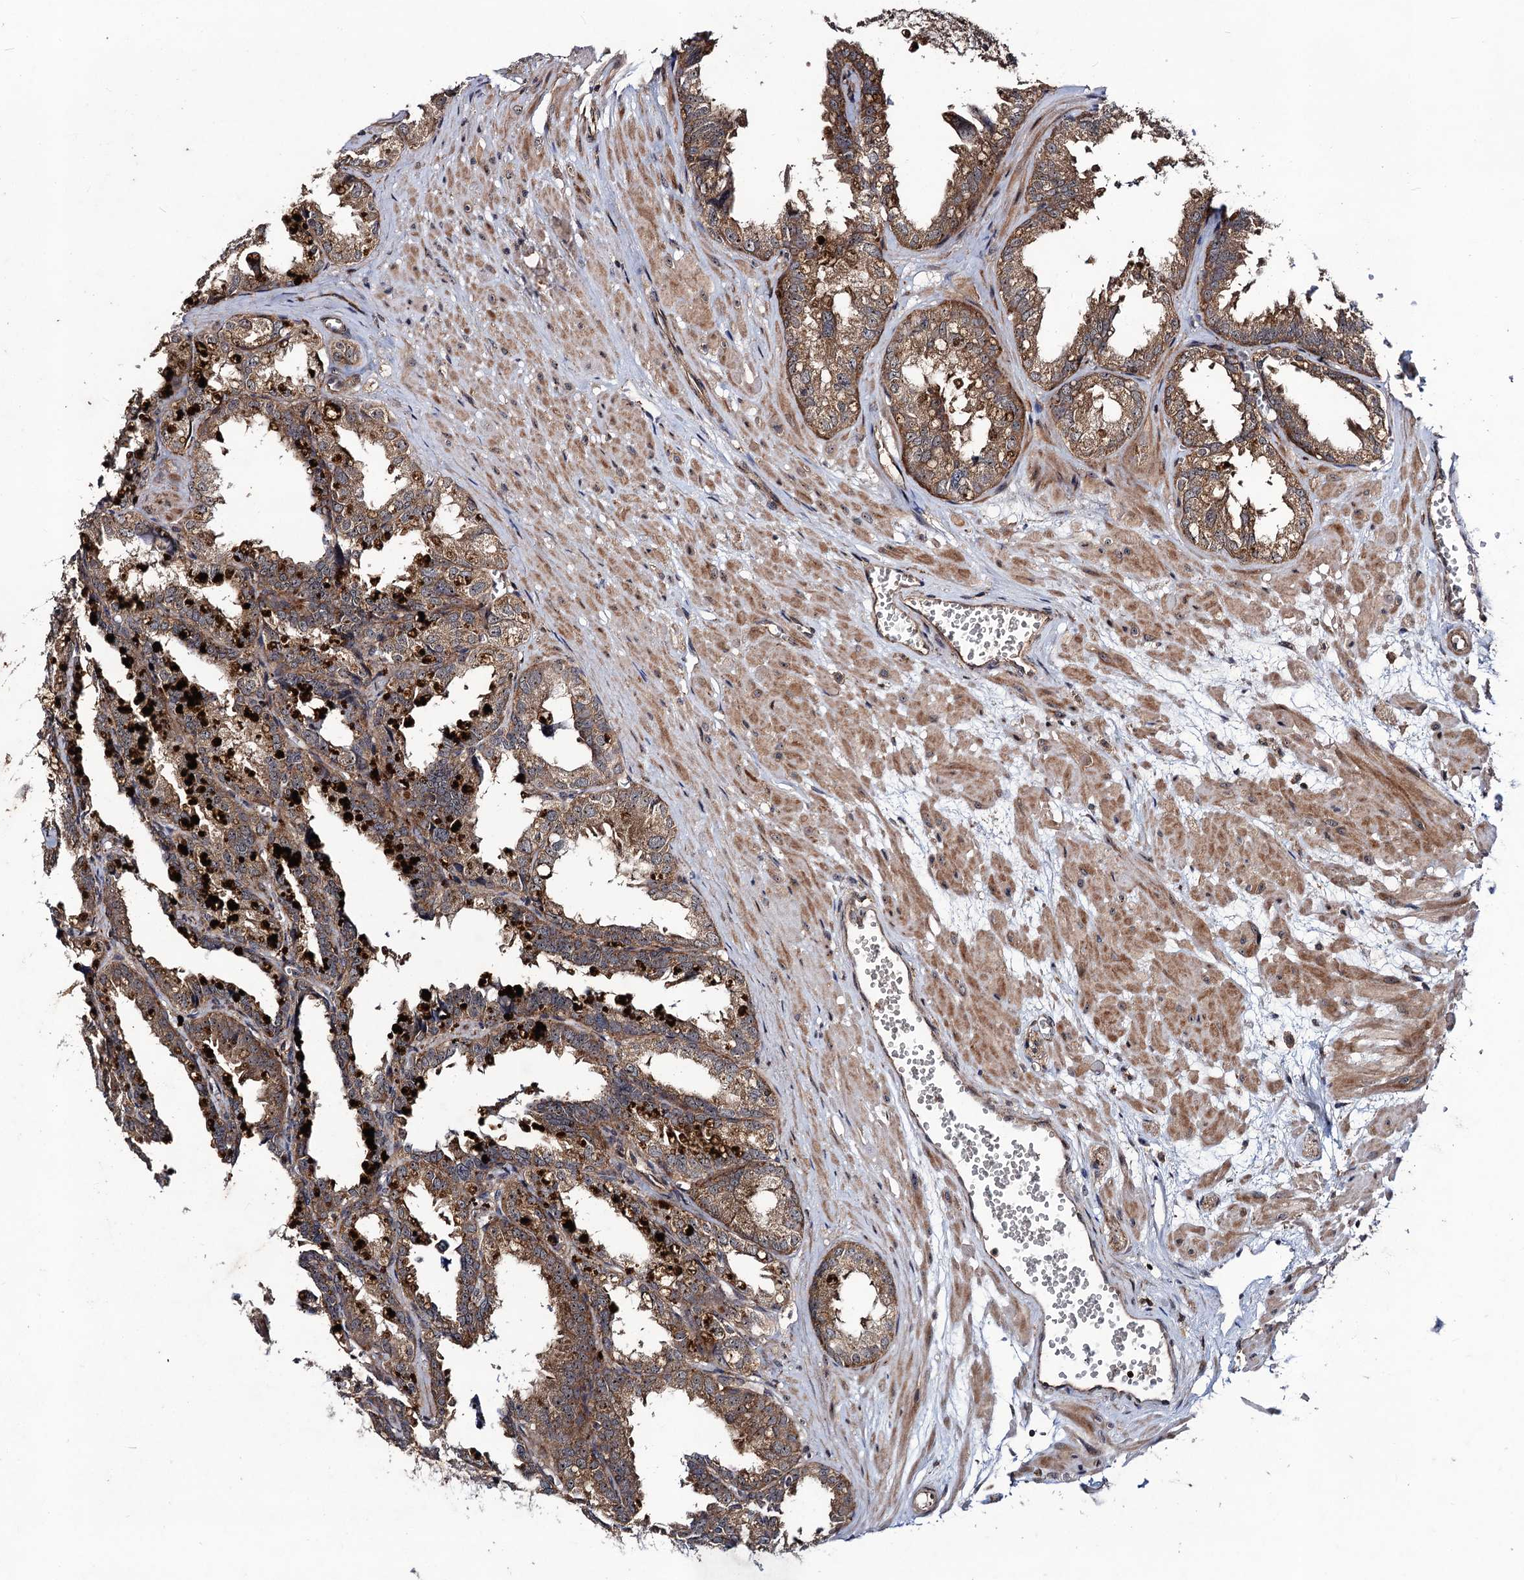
{"staining": {"intensity": "moderate", "quantity": ">75%", "location": "cytoplasmic/membranous"}, "tissue": "seminal vesicle", "cell_type": "Glandular cells", "image_type": "normal", "snomed": [{"axis": "morphology", "description": "Normal tissue, NOS"}, {"axis": "topography", "description": "Prostate"}, {"axis": "topography", "description": "Seminal veicle"}], "caption": "Protein analysis of normal seminal vesicle shows moderate cytoplasmic/membranous expression in about >75% of glandular cells. (Brightfield microscopy of DAB IHC at high magnification).", "gene": "KXD1", "patient": {"sex": "male", "age": 51}}